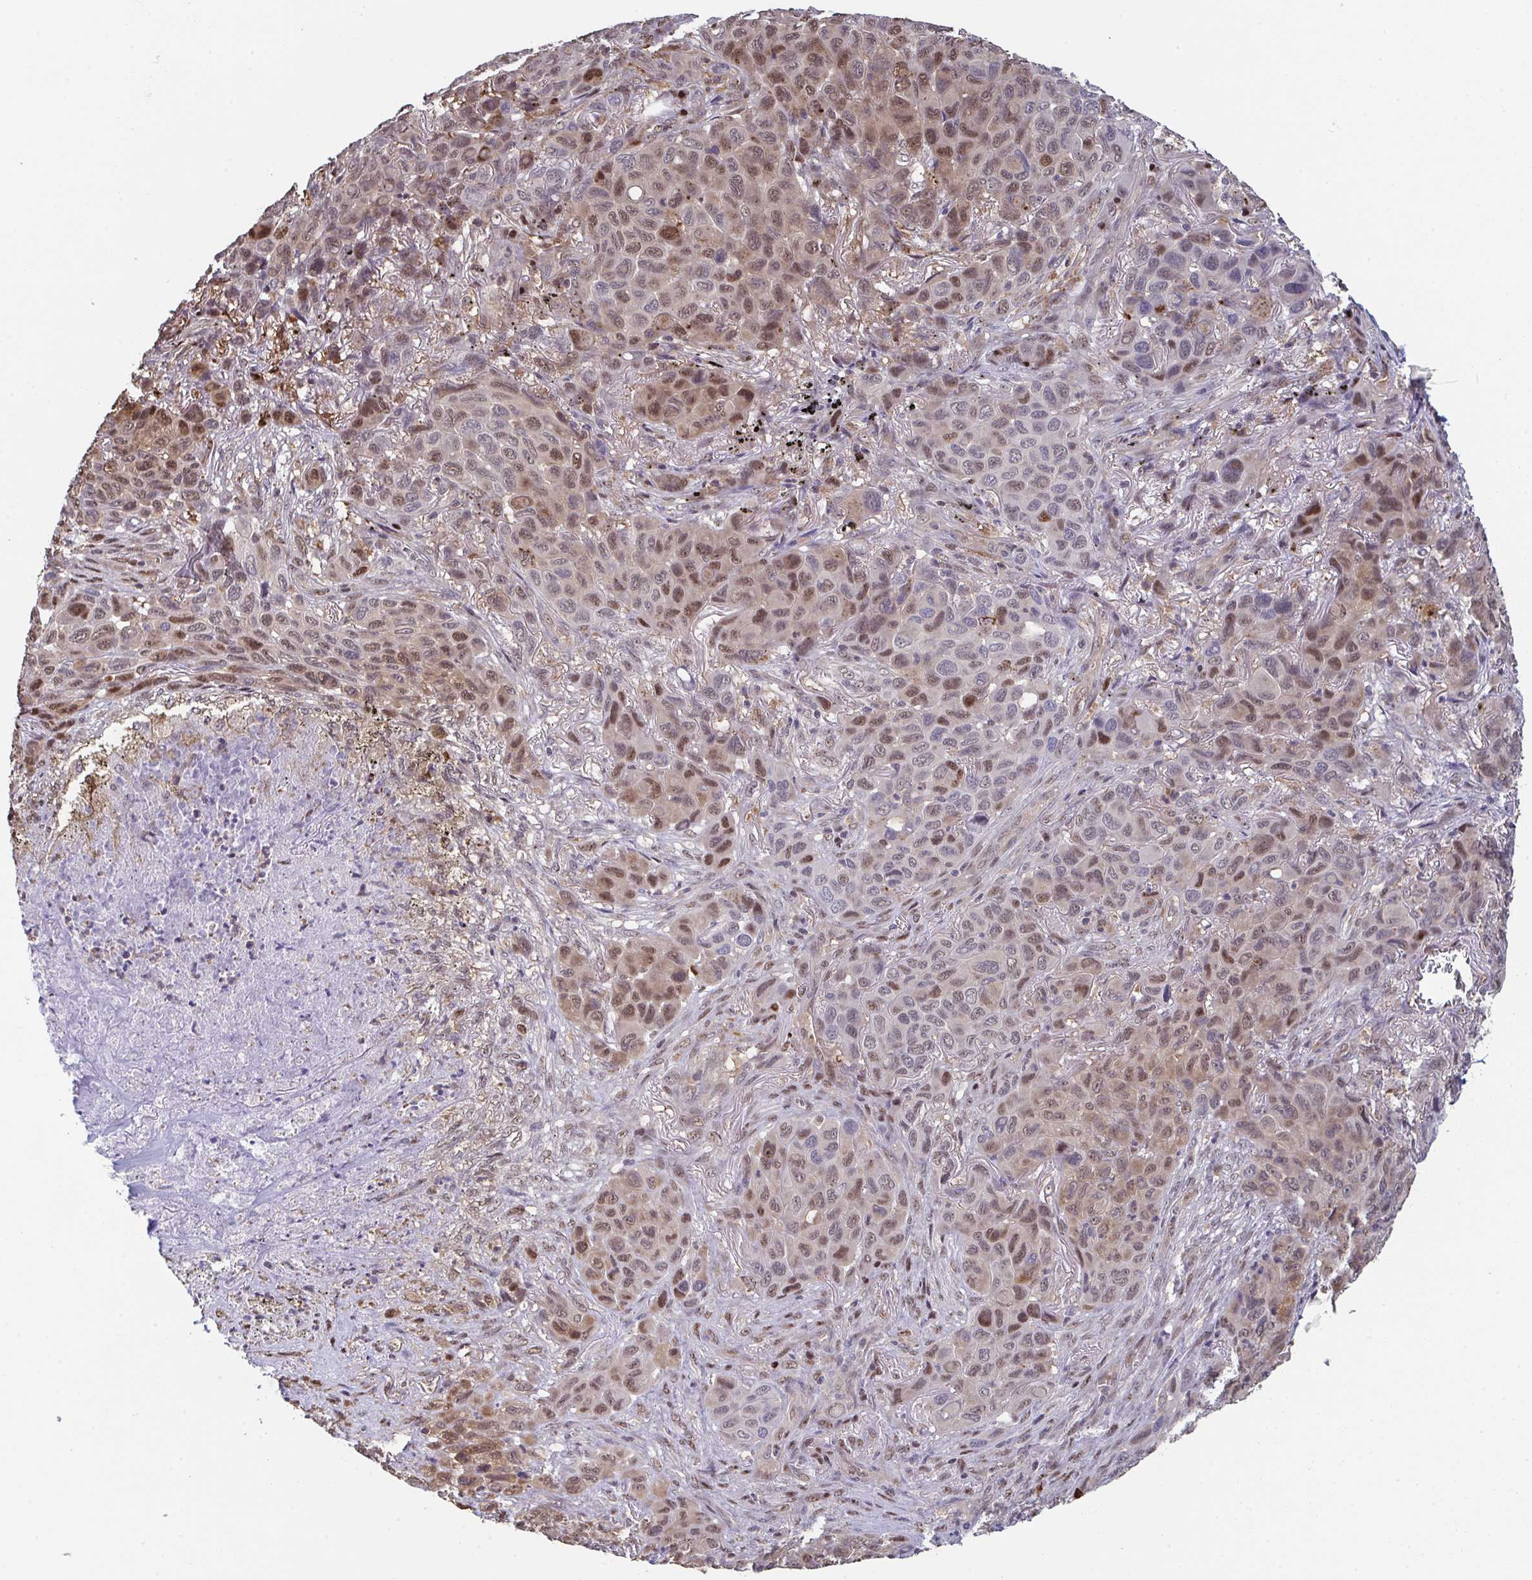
{"staining": {"intensity": "moderate", "quantity": ">75%", "location": "nuclear"}, "tissue": "melanoma", "cell_type": "Tumor cells", "image_type": "cancer", "snomed": [{"axis": "morphology", "description": "Malignant melanoma, Metastatic site"}, {"axis": "topography", "description": "Lung"}], "caption": "An immunohistochemistry histopathology image of neoplastic tissue is shown. Protein staining in brown labels moderate nuclear positivity in malignant melanoma (metastatic site) within tumor cells. The protein of interest is shown in brown color, while the nuclei are stained blue.", "gene": "ACD", "patient": {"sex": "male", "age": 48}}